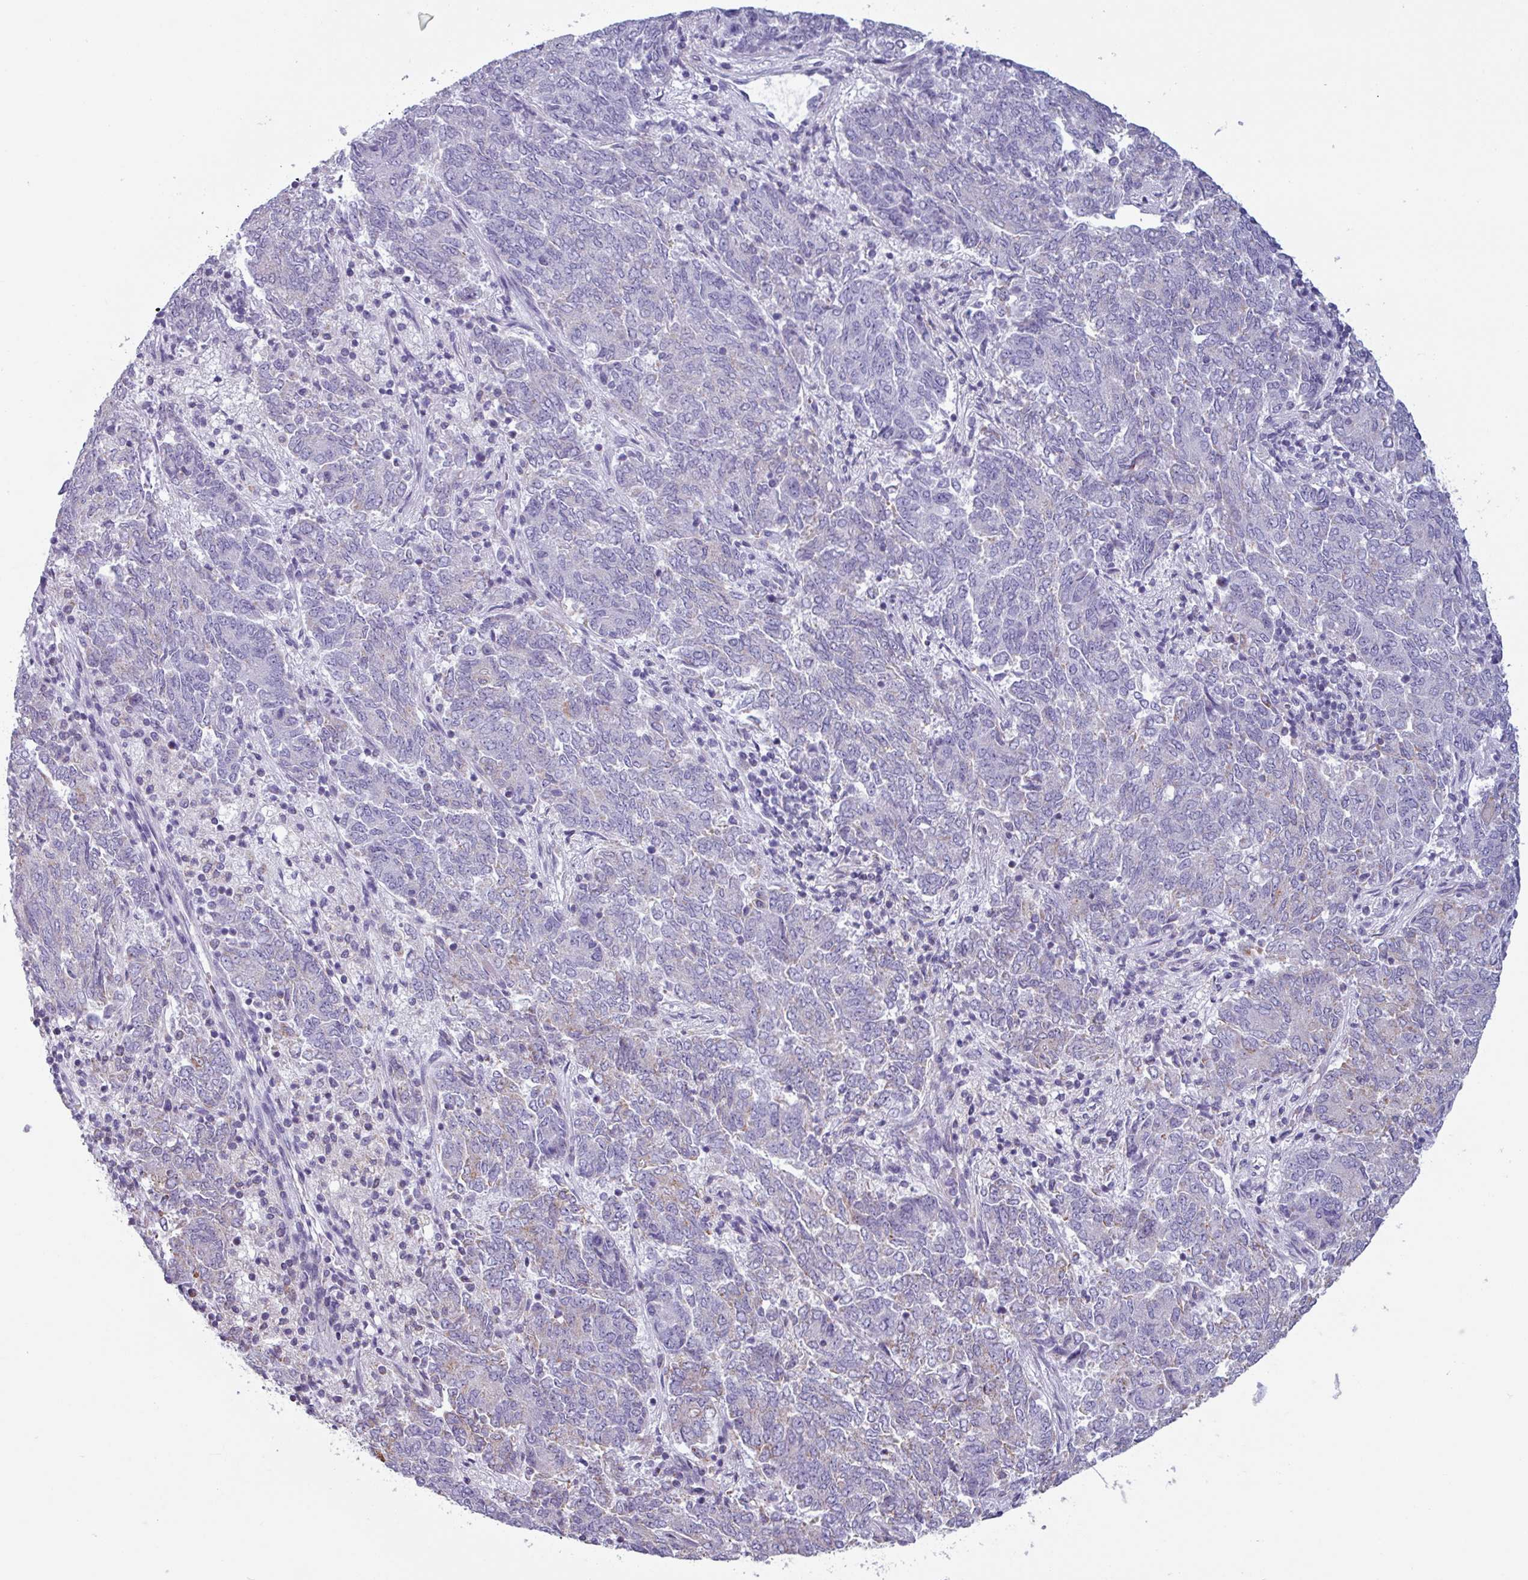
{"staining": {"intensity": "negative", "quantity": "none", "location": "none"}, "tissue": "endometrial cancer", "cell_type": "Tumor cells", "image_type": "cancer", "snomed": [{"axis": "morphology", "description": "Adenocarcinoma, NOS"}, {"axis": "topography", "description": "Endometrium"}], "caption": "This photomicrograph is of endometrial cancer stained with immunohistochemistry (IHC) to label a protein in brown with the nuclei are counter-stained blue. There is no positivity in tumor cells.", "gene": "CAMK1", "patient": {"sex": "female", "age": 80}}